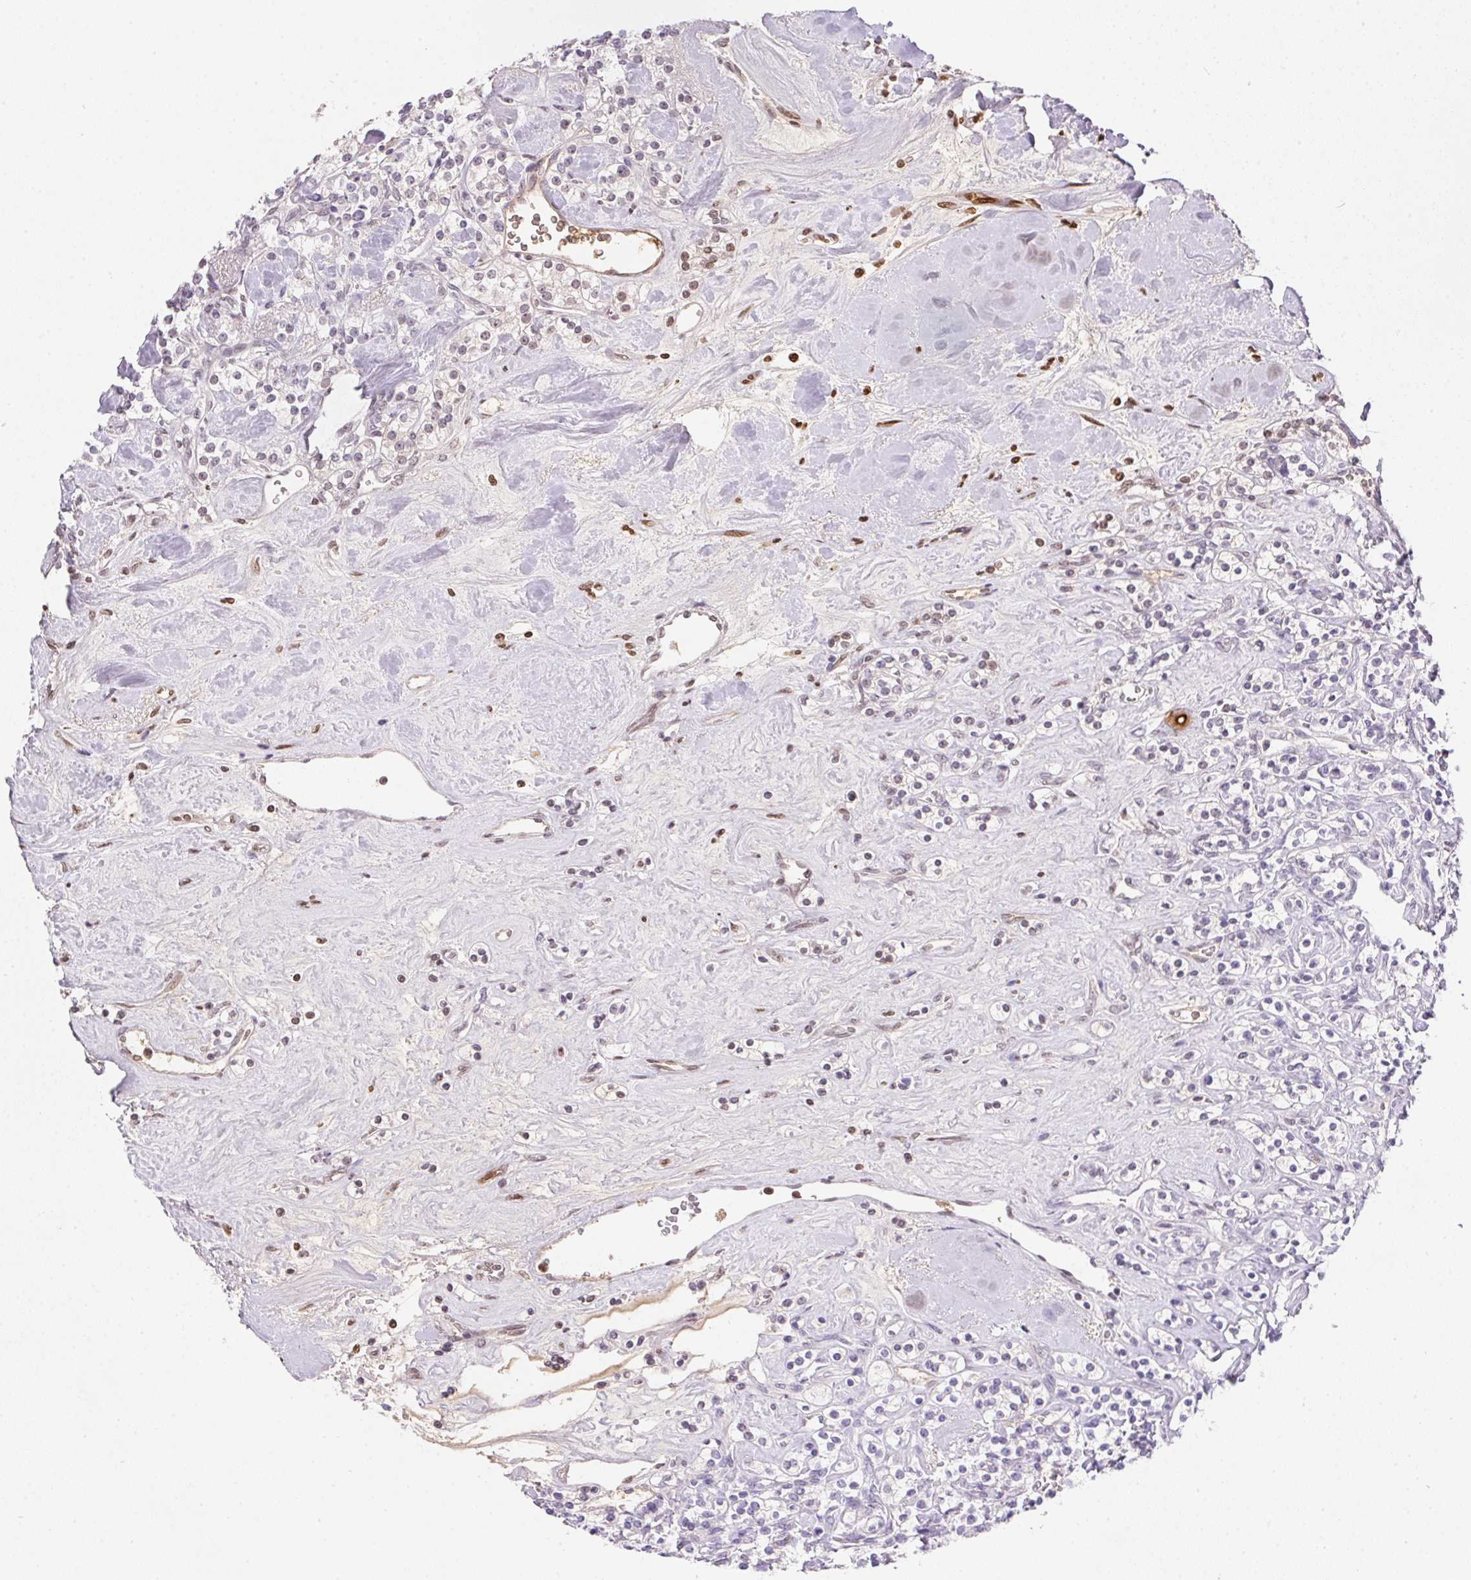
{"staining": {"intensity": "negative", "quantity": "none", "location": "none"}, "tissue": "renal cancer", "cell_type": "Tumor cells", "image_type": "cancer", "snomed": [{"axis": "morphology", "description": "Adenocarcinoma, NOS"}, {"axis": "topography", "description": "Kidney"}], "caption": "This is an immunohistochemistry (IHC) histopathology image of human renal cancer. There is no expression in tumor cells.", "gene": "ORM1", "patient": {"sex": "male", "age": 77}}